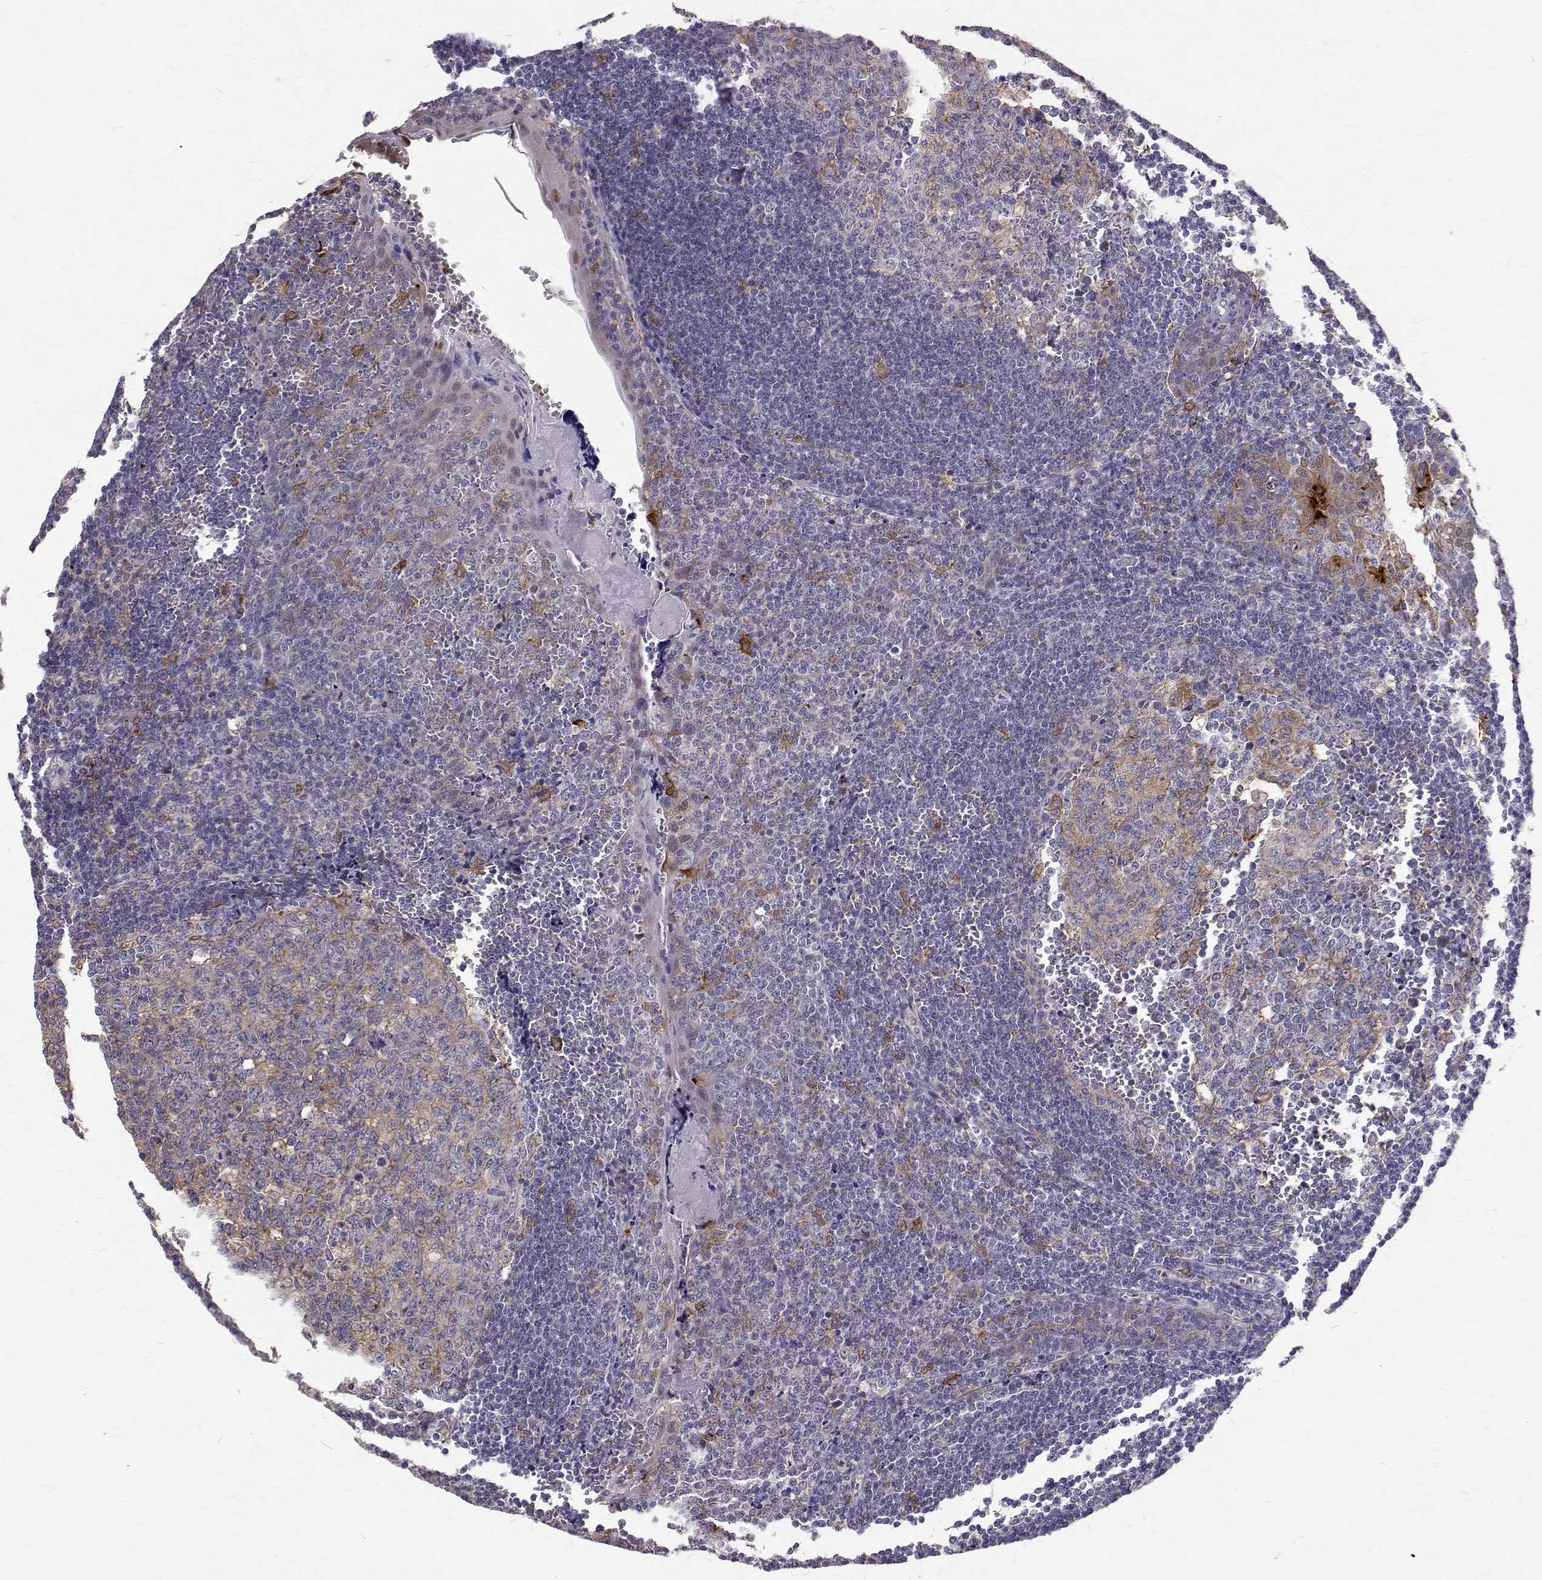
{"staining": {"intensity": "moderate", "quantity": "<25%", "location": "cytoplasmic/membranous"}, "tissue": "tonsil", "cell_type": "Germinal center cells", "image_type": "normal", "snomed": [{"axis": "morphology", "description": "Normal tissue, NOS"}, {"axis": "morphology", "description": "Inflammation, NOS"}, {"axis": "topography", "description": "Tonsil"}], "caption": "The micrograph exhibits a brown stain indicating the presence of a protein in the cytoplasmic/membranous of germinal center cells in tonsil. Nuclei are stained in blue.", "gene": "CCDC89", "patient": {"sex": "female", "age": 31}}